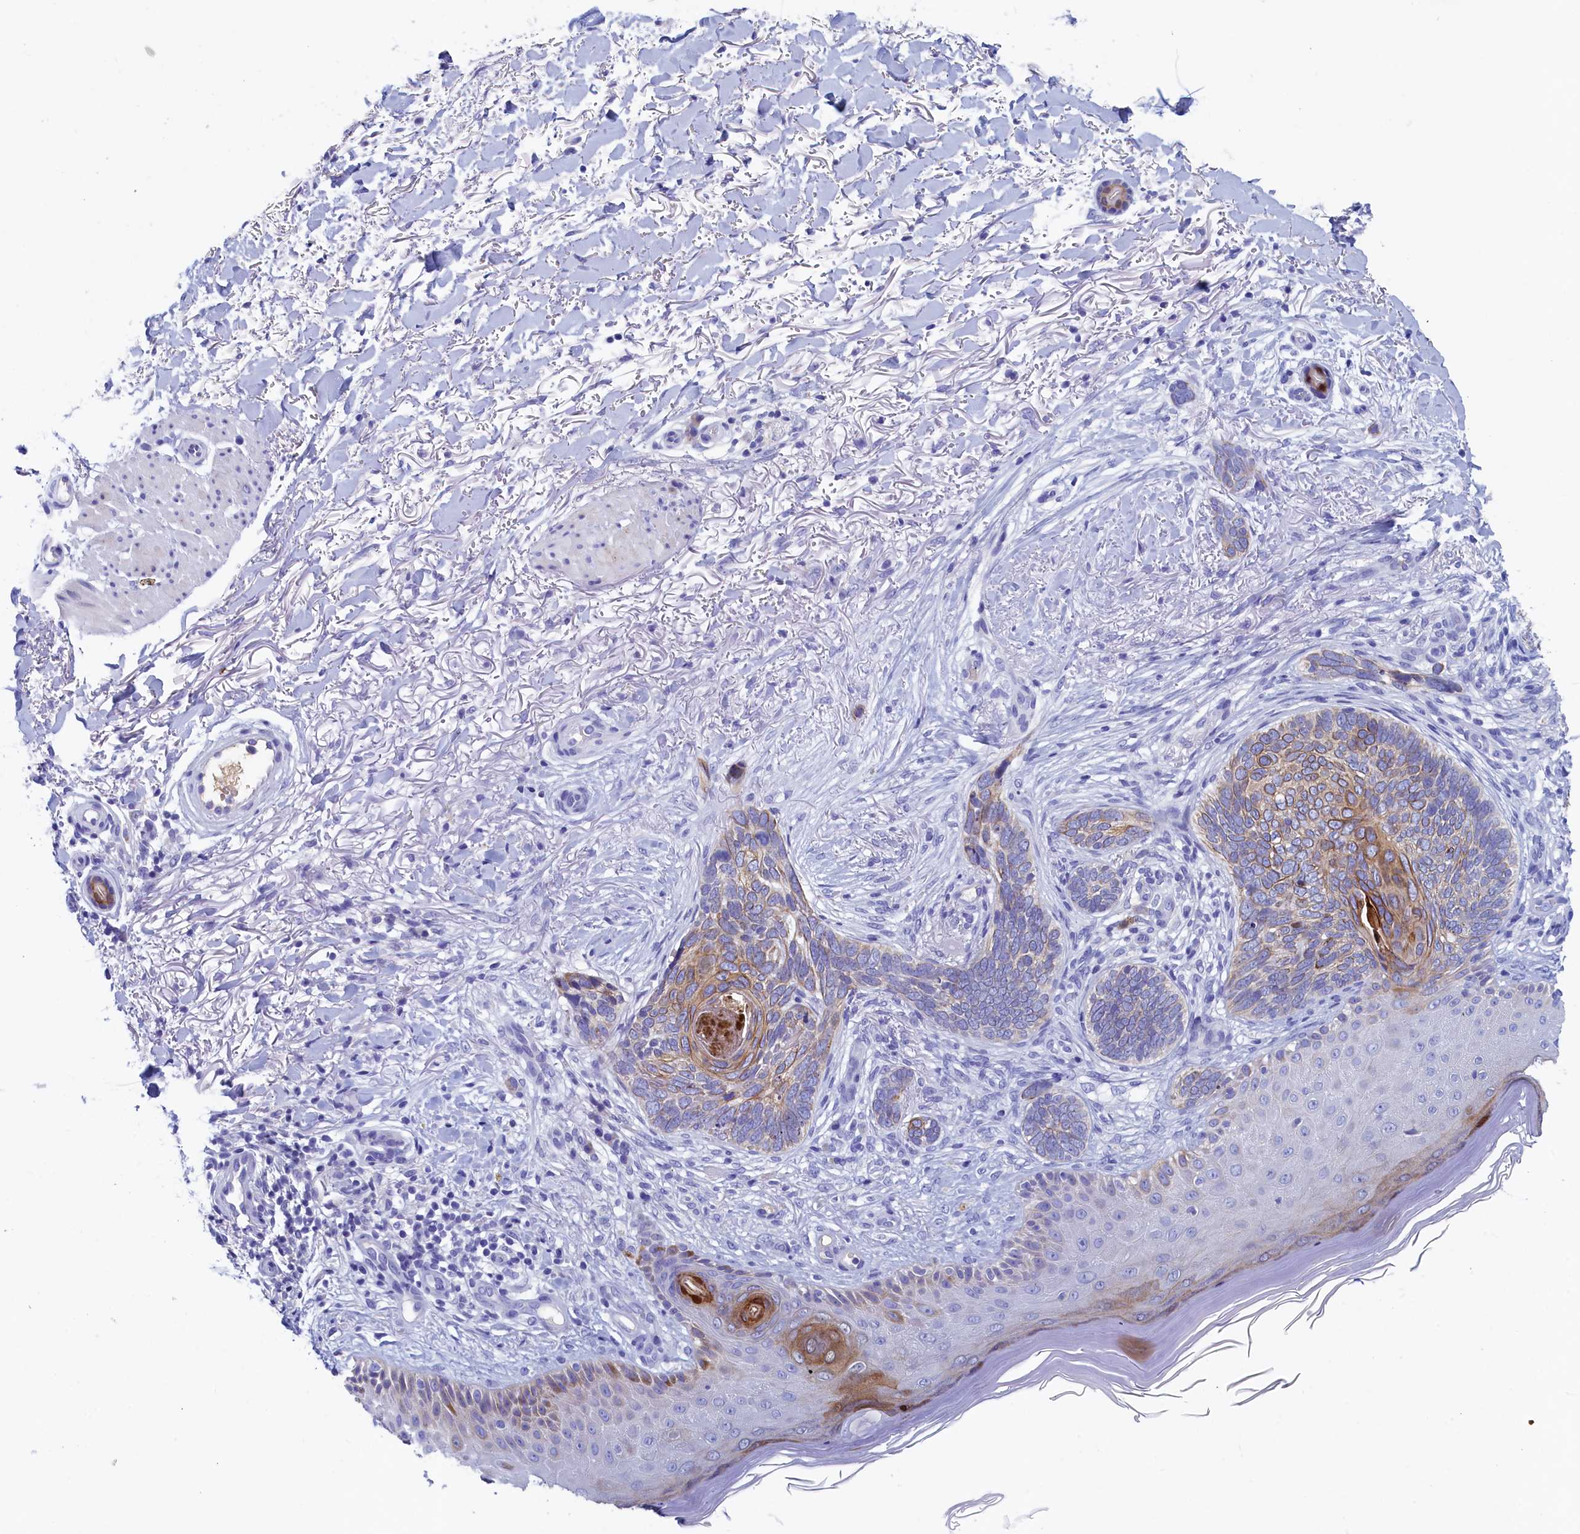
{"staining": {"intensity": "moderate", "quantity": "25%-75%", "location": "cytoplasmic/membranous"}, "tissue": "skin cancer", "cell_type": "Tumor cells", "image_type": "cancer", "snomed": [{"axis": "morphology", "description": "Normal tissue, NOS"}, {"axis": "morphology", "description": "Basal cell carcinoma"}, {"axis": "topography", "description": "Skin"}], "caption": "Immunohistochemical staining of basal cell carcinoma (skin) reveals medium levels of moderate cytoplasmic/membranous protein positivity in about 25%-75% of tumor cells. (IHC, brightfield microscopy, high magnification).", "gene": "GUCA1C", "patient": {"sex": "female", "age": 67}}